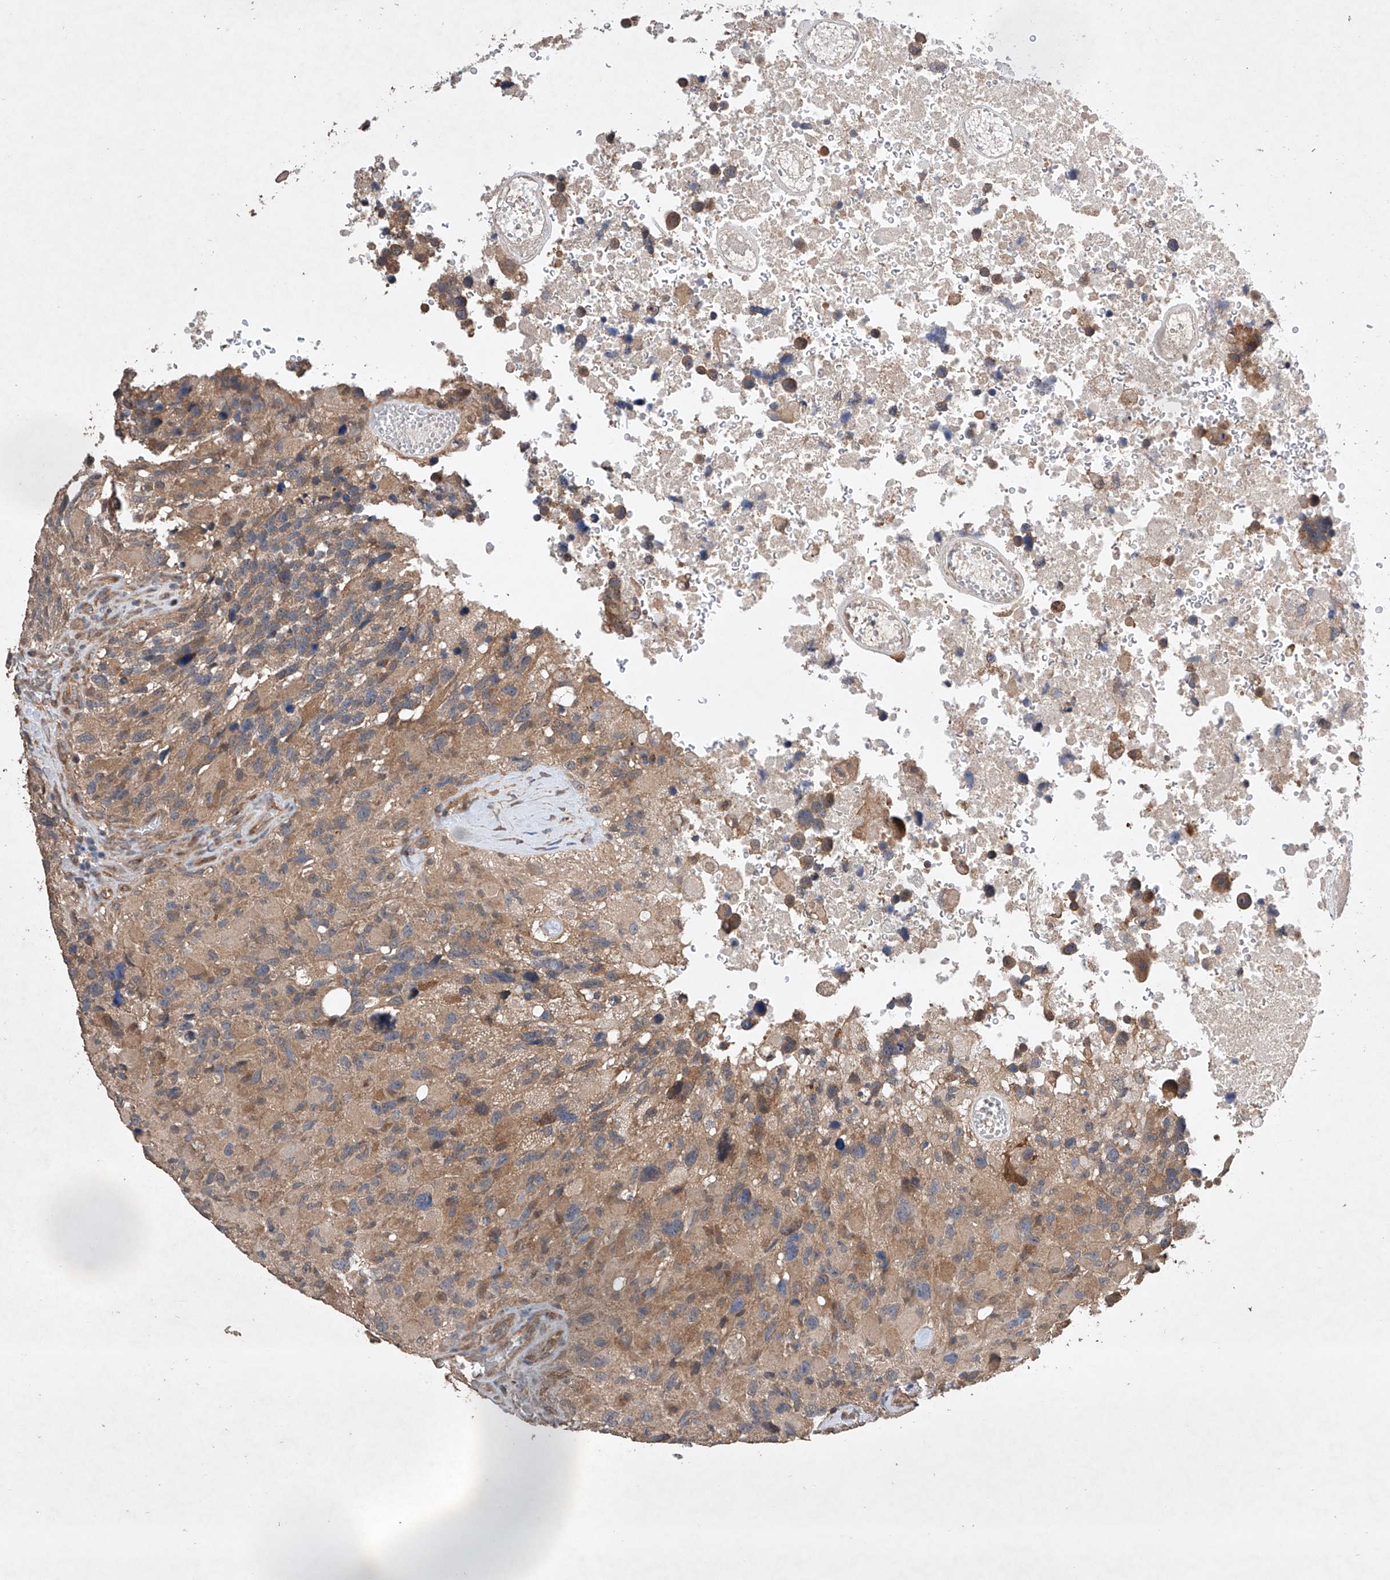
{"staining": {"intensity": "moderate", "quantity": "25%-75%", "location": "cytoplasmic/membranous"}, "tissue": "glioma", "cell_type": "Tumor cells", "image_type": "cancer", "snomed": [{"axis": "morphology", "description": "Glioma, malignant, High grade"}, {"axis": "topography", "description": "Brain"}], "caption": "Human malignant glioma (high-grade) stained with a brown dye demonstrates moderate cytoplasmic/membranous positive staining in about 25%-75% of tumor cells.", "gene": "LURAP1", "patient": {"sex": "male", "age": 69}}